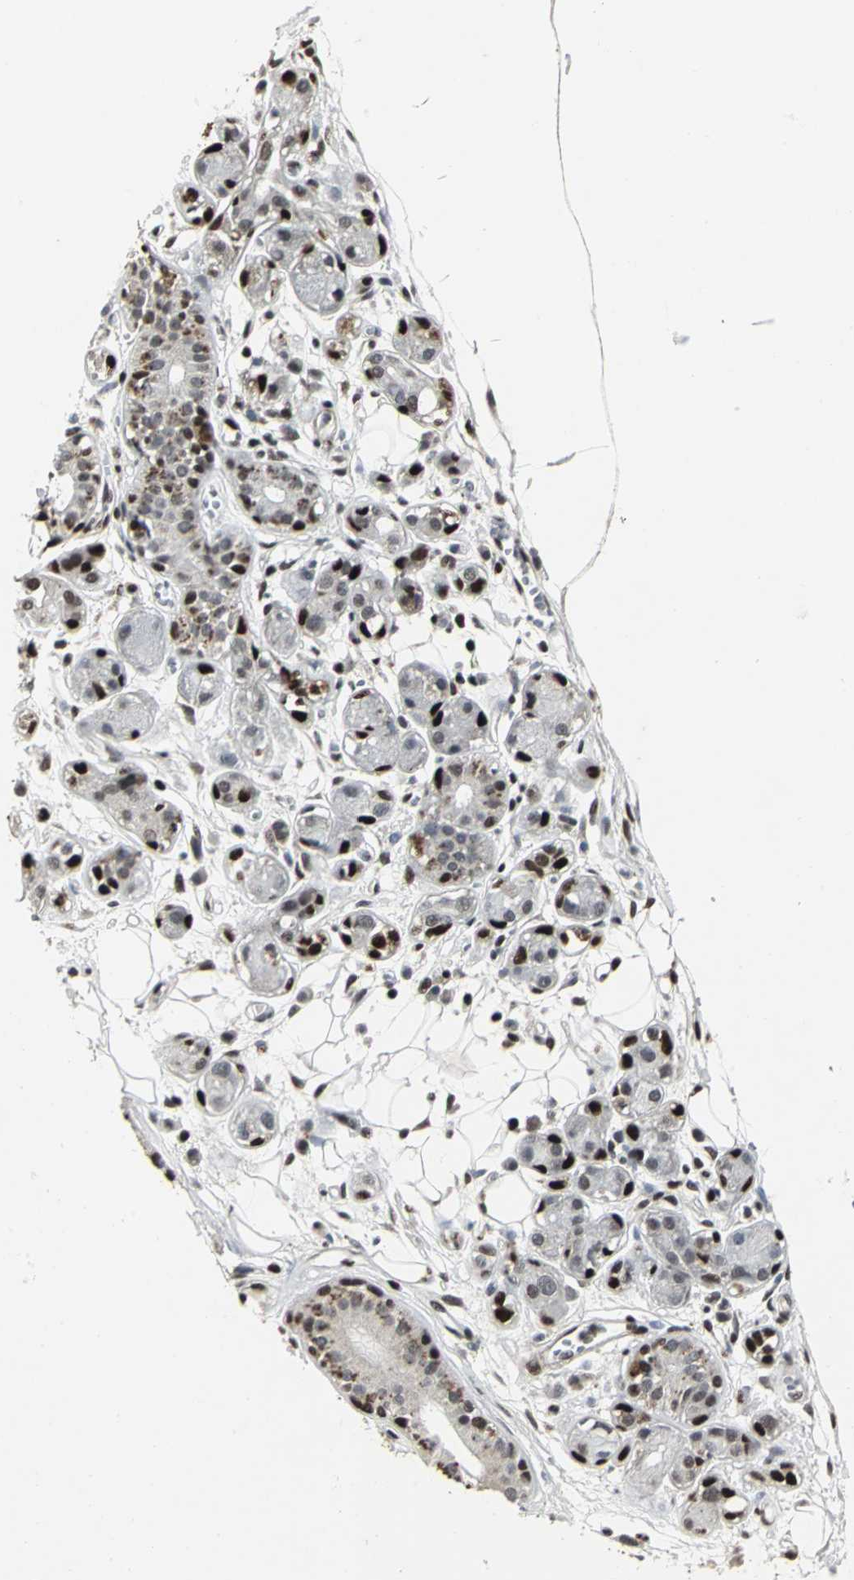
{"staining": {"intensity": "moderate", "quantity": ">75%", "location": "nuclear"}, "tissue": "adipose tissue", "cell_type": "Adipocytes", "image_type": "normal", "snomed": [{"axis": "morphology", "description": "Normal tissue, NOS"}, {"axis": "morphology", "description": "Inflammation, NOS"}, {"axis": "topography", "description": "Vascular tissue"}, {"axis": "topography", "description": "Salivary gland"}], "caption": "Immunohistochemistry (IHC) photomicrograph of benign adipose tissue: human adipose tissue stained using immunohistochemistry reveals medium levels of moderate protein expression localized specifically in the nuclear of adipocytes, appearing as a nuclear brown color.", "gene": "SRF", "patient": {"sex": "female", "age": 75}}